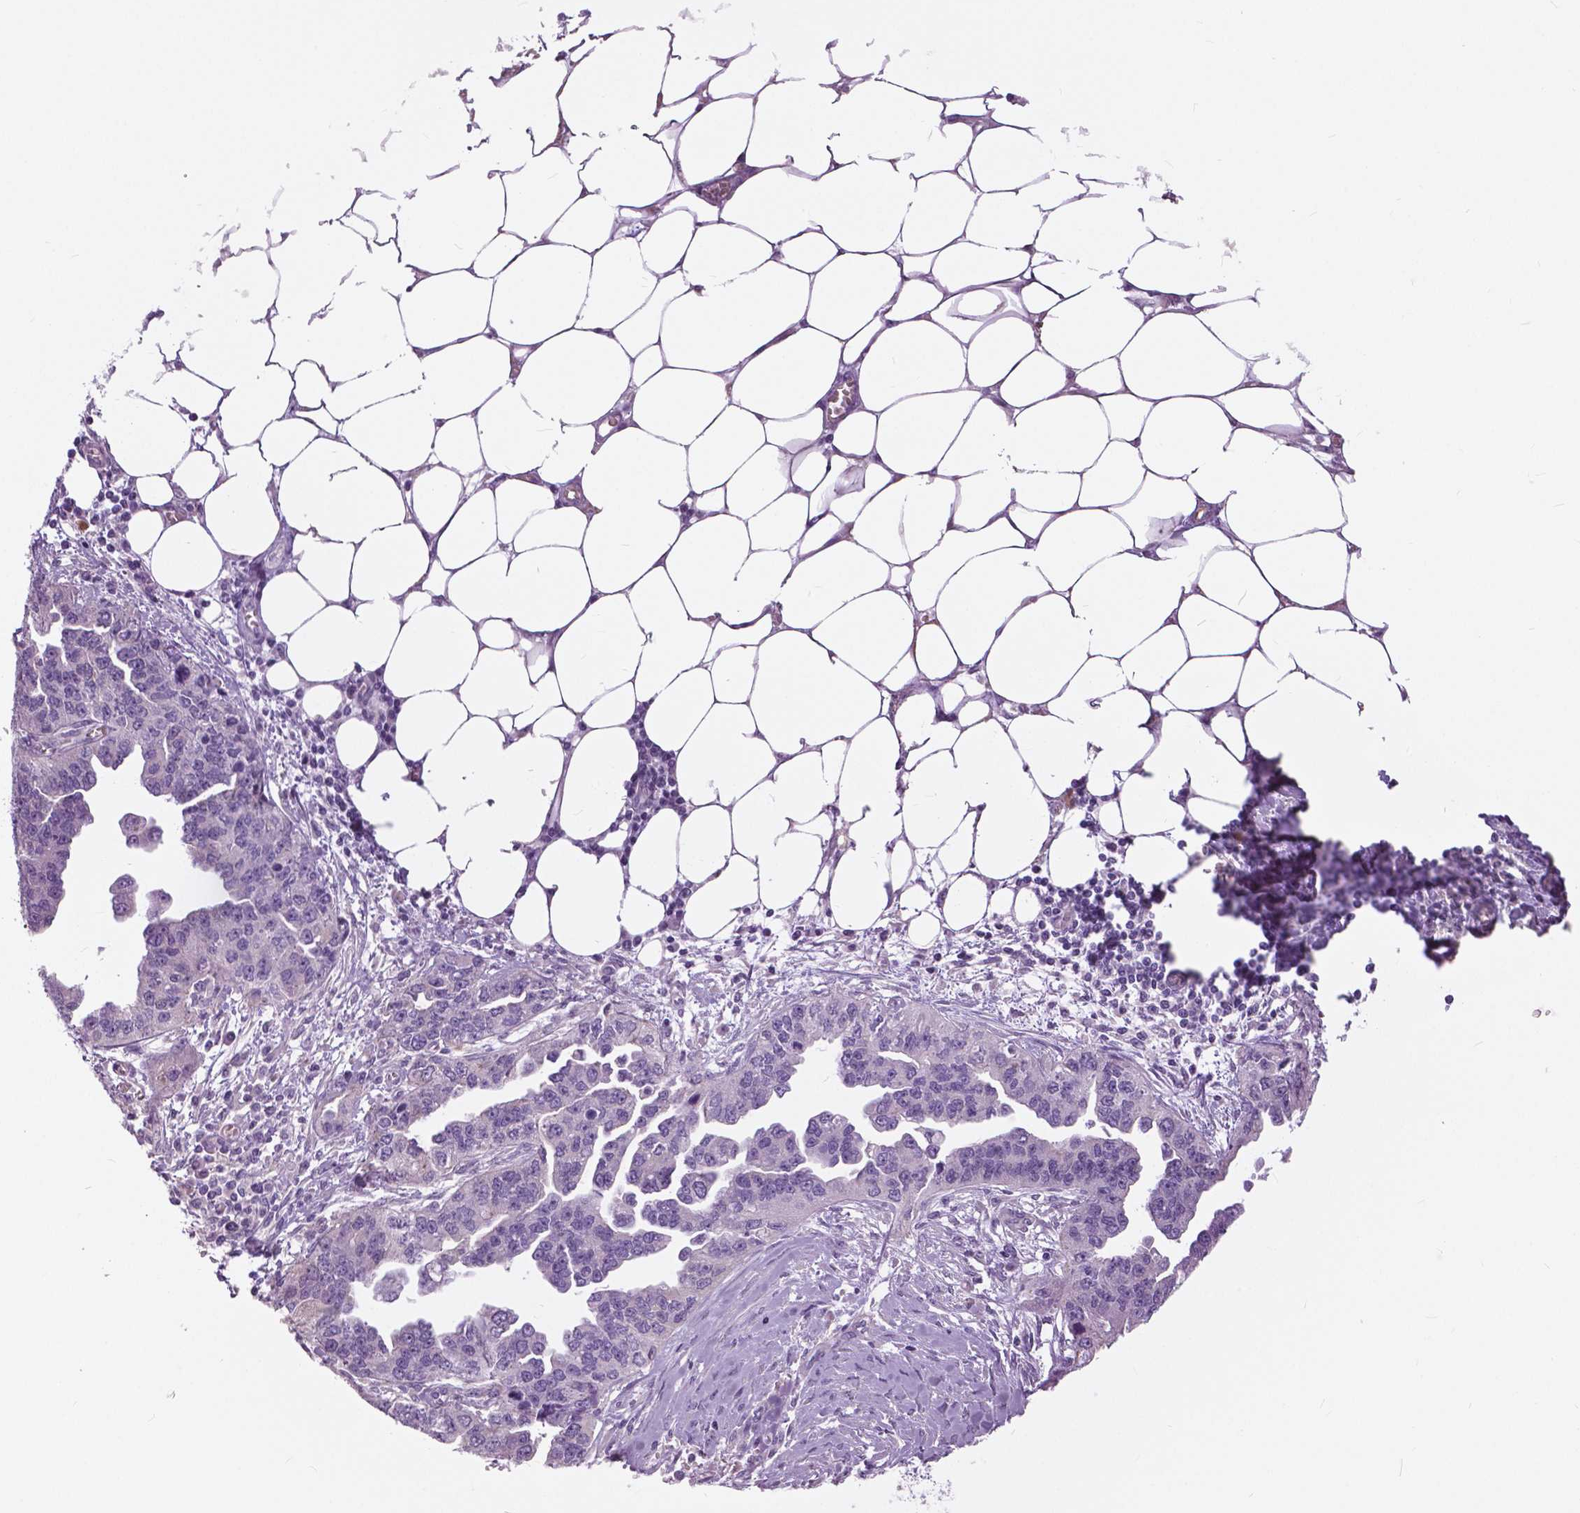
{"staining": {"intensity": "negative", "quantity": "none", "location": "none"}, "tissue": "ovarian cancer", "cell_type": "Tumor cells", "image_type": "cancer", "snomed": [{"axis": "morphology", "description": "Cystadenocarcinoma, serous, NOS"}, {"axis": "topography", "description": "Ovary"}], "caption": "Immunohistochemistry histopathology image of neoplastic tissue: human ovarian serous cystadenocarcinoma stained with DAB (3,3'-diaminobenzidine) displays no significant protein expression in tumor cells.", "gene": "SERPINI1", "patient": {"sex": "female", "age": 75}}